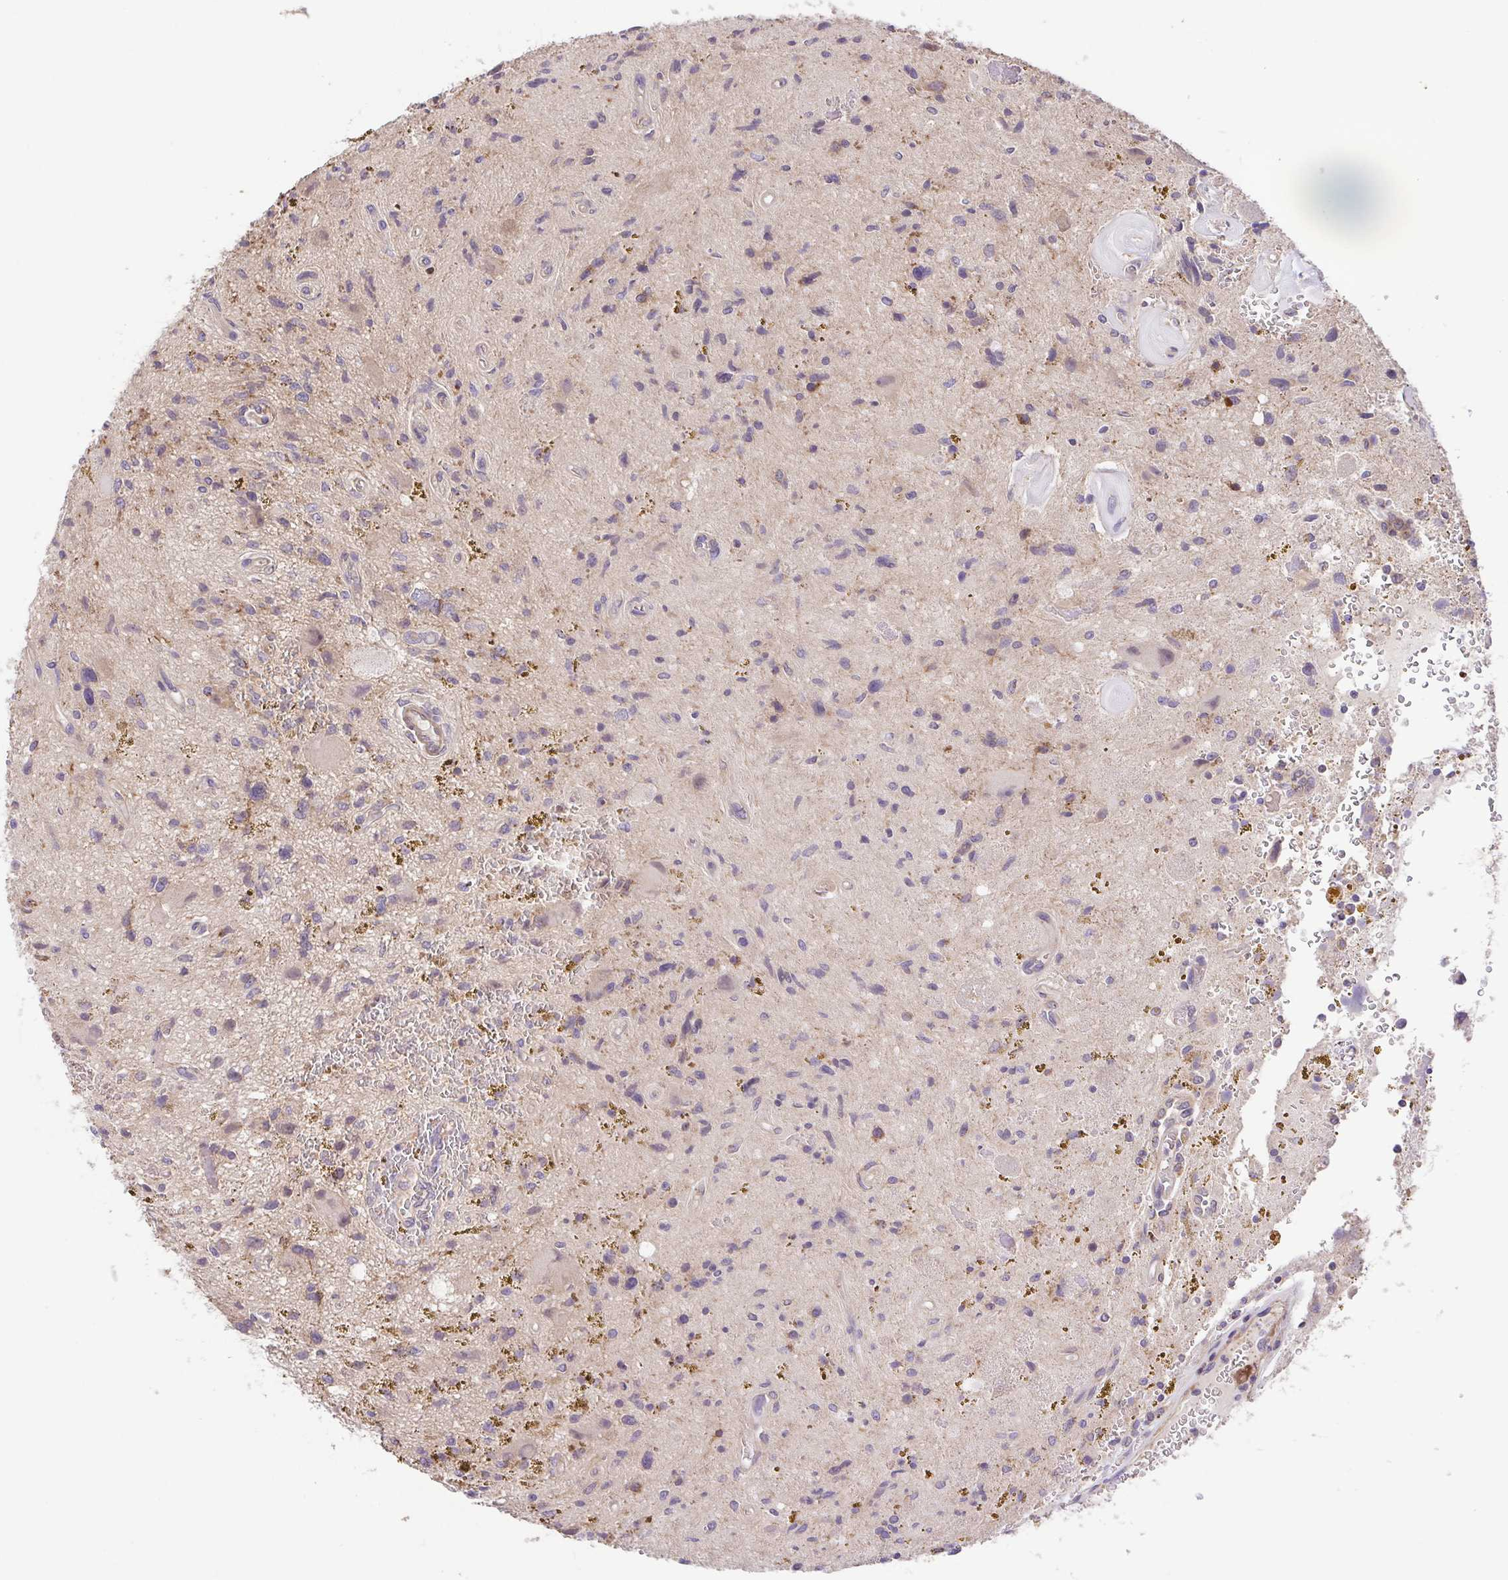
{"staining": {"intensity": "negative", "quantity": "none", "location": "none"}, "tissue": "glioma", "cell_type": "Tumor cells", "image_type": "cancer", "snomed": [{"axis": "morphology", "description": "Glioma, malignant, Low grade"}, {"axis": "topography", "description": "Cerebellum"}], "caption": "Tumor cells show no significant positivity in malignant glioma (low-grade).", "gene": "IDE", "patient": {"sex": "female", "age": 14}}